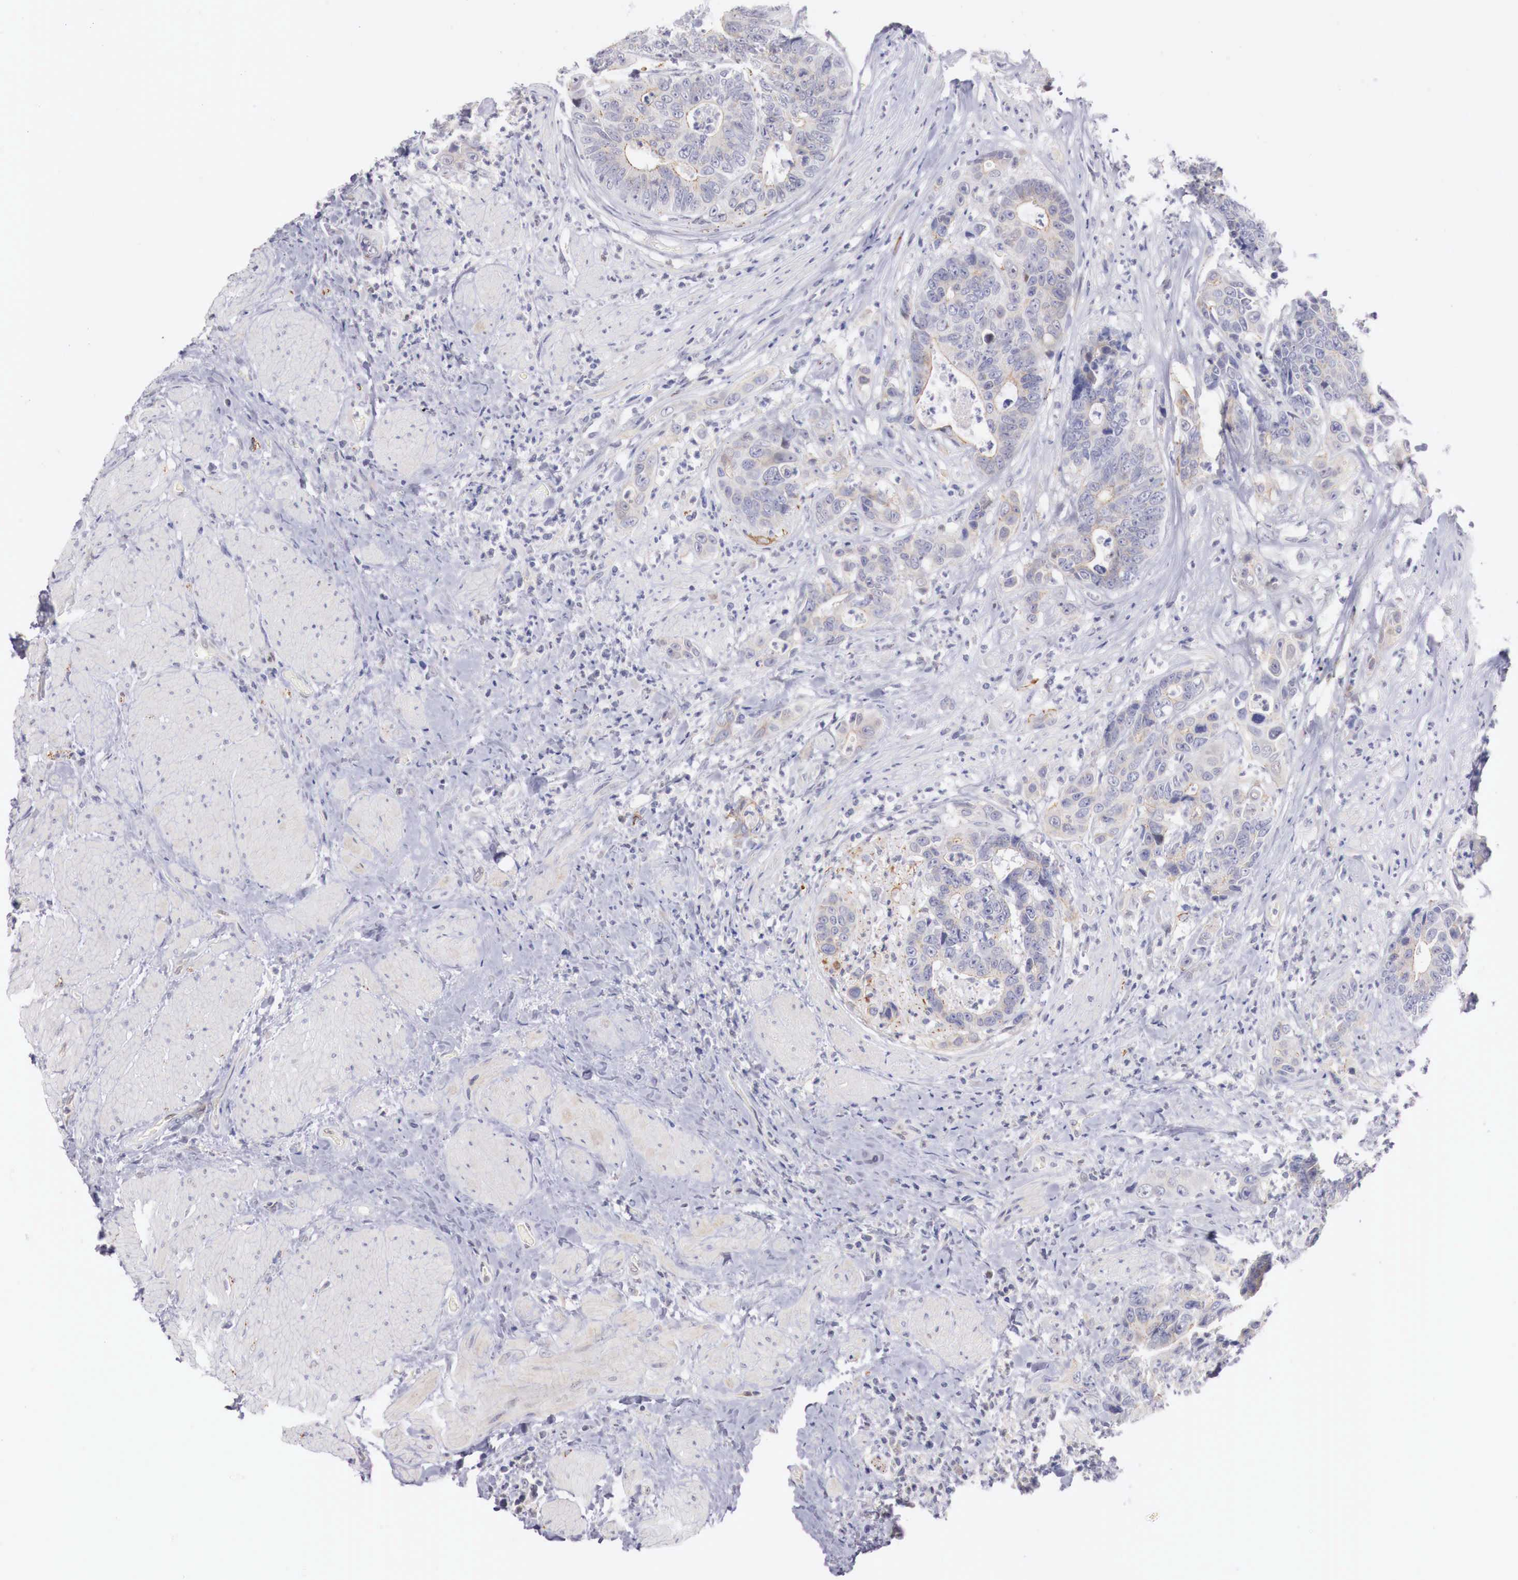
{"staining": {"intensity": "negative", "quantity": "none", "location": "none"}, "tissue": "colorectal cancer", "cell_type": "Tumor cells", "image_type": "cancer", "snomed": [{"axis": "morphology", "description": "Adenocarcinoma, NOS"}, {"axis": "topography", "description": "Rectum"}], "caption": "High magnification brightfield microscopy of colorectal cancer stained with DAB (3,3'-diaminobenzidine) (brown) and counterstained with hematoxylin (blue): tumor cells show no significant staining.", "gene": "TRIM13", "patient": {"sex": "female", "age": 65}}